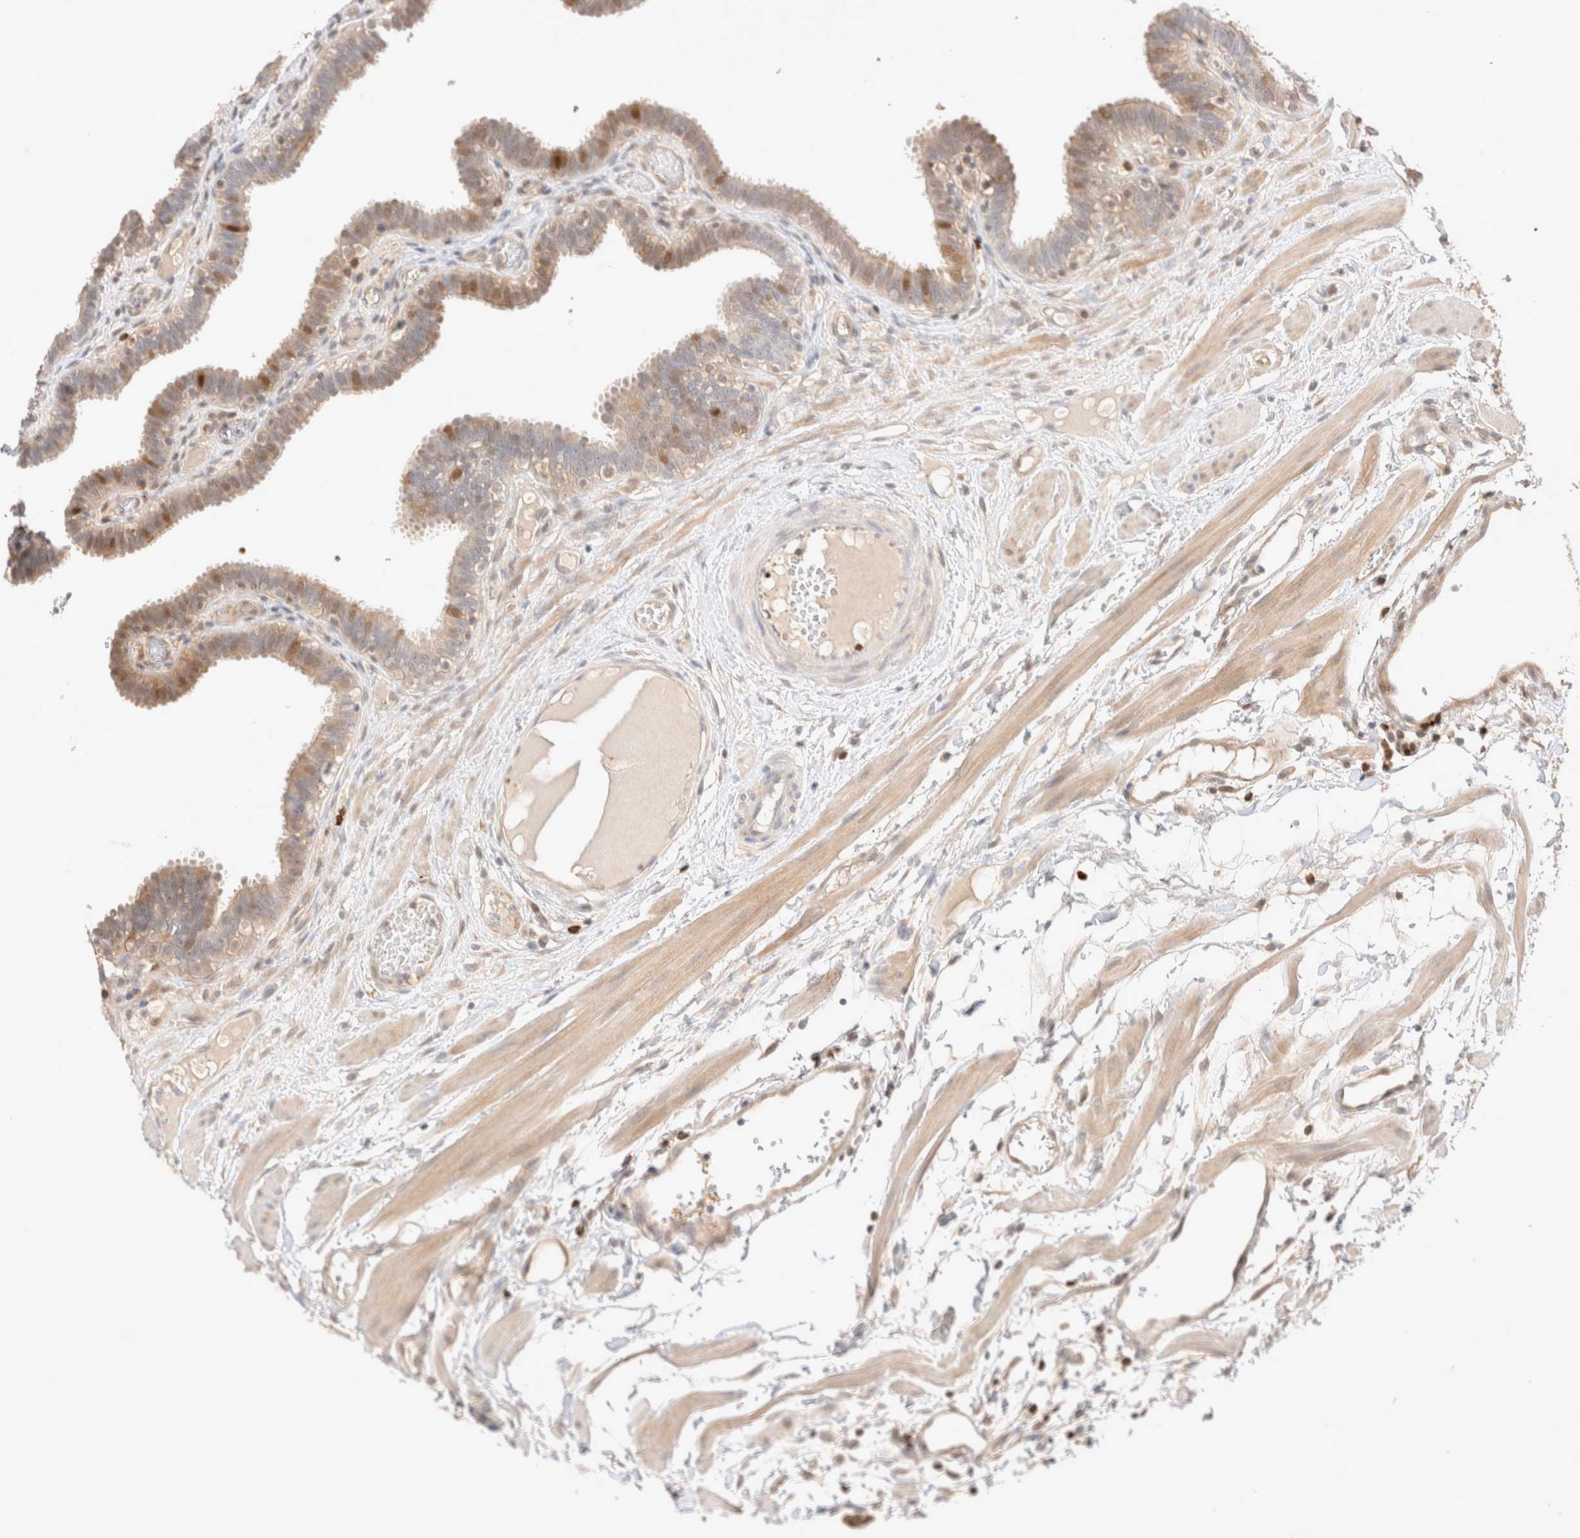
{"staining": {"intensity": "strong", "quantity": "25%-75%", "location": "cytoplasmic/membranous,nuclear"}, "tissue": "fallopian tube", "cell_type": "Glandular cells", "image_type": "normal", "snomed": [{"axis": "morphology", "description": "Normal tissue, NOS"}, {"axis": "topography", "description": "Fallopian tube"}, {"axis": "topography", "description": "Placenta"}], "caption": "Immunohistochemical staining of normal human fallopian tube reveals 25%-75% levels of strong cytoplasmic/membranous,nuclear protein staining in approximately 25%-75% of glandular cells.", "gene": "STARD10", "patient": {"sex": "female", "age": 32}}